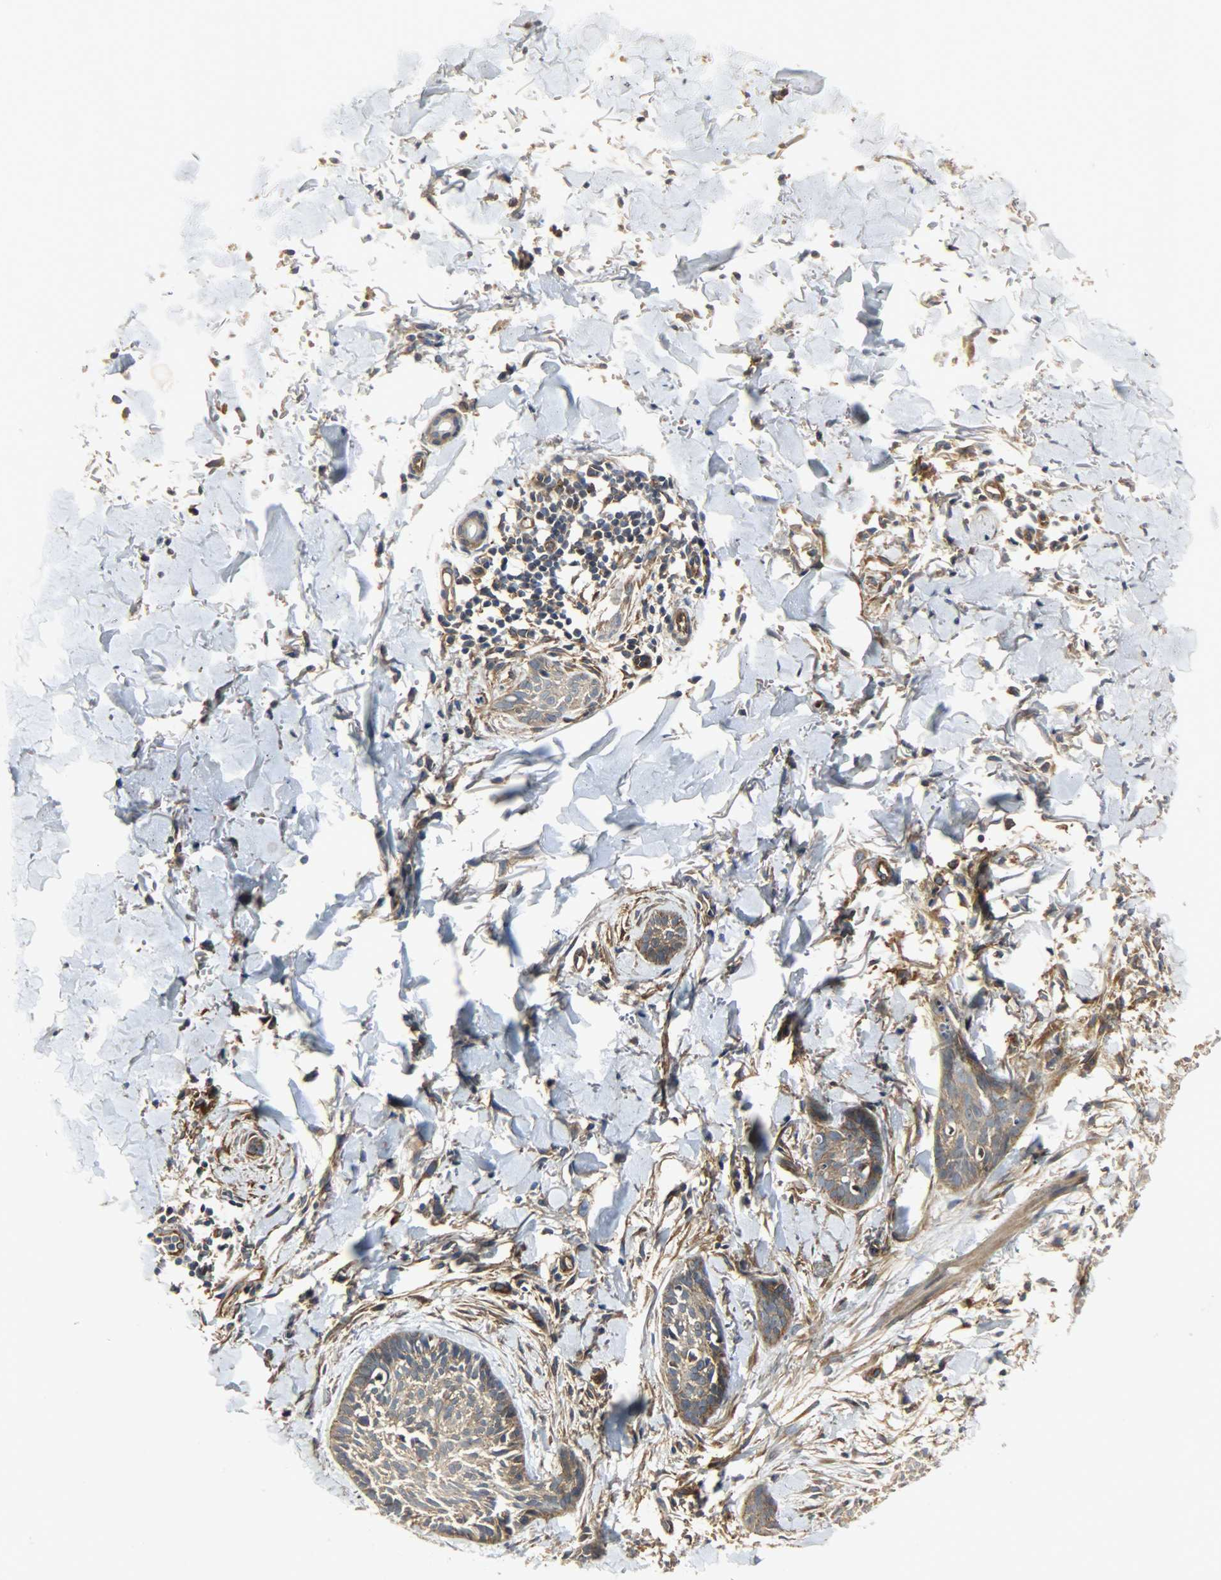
{"staining": {"intensity": "weak", "quantity": ">75%", "location": "cytoplasmic/membranous"}, "tissue": "skin cancer", "cell_type": "Tumor cells", "image_type": "cancer", "snomed": [{"axis": "morphology", "description": "Normal tissue, NOS"}, {"axis": "morphology", "description": "Basal cell carcinoma"}, {"axis": "topography", "description": "Skin"}], "caption": "A brown stain shows weak cytoplasmic/membranous positivity of a protein in skin cancer (basal cell carcinoma) tumor cells.", "gene": "KIAA1217", "patient": {"sex": "male", "age": 71}}